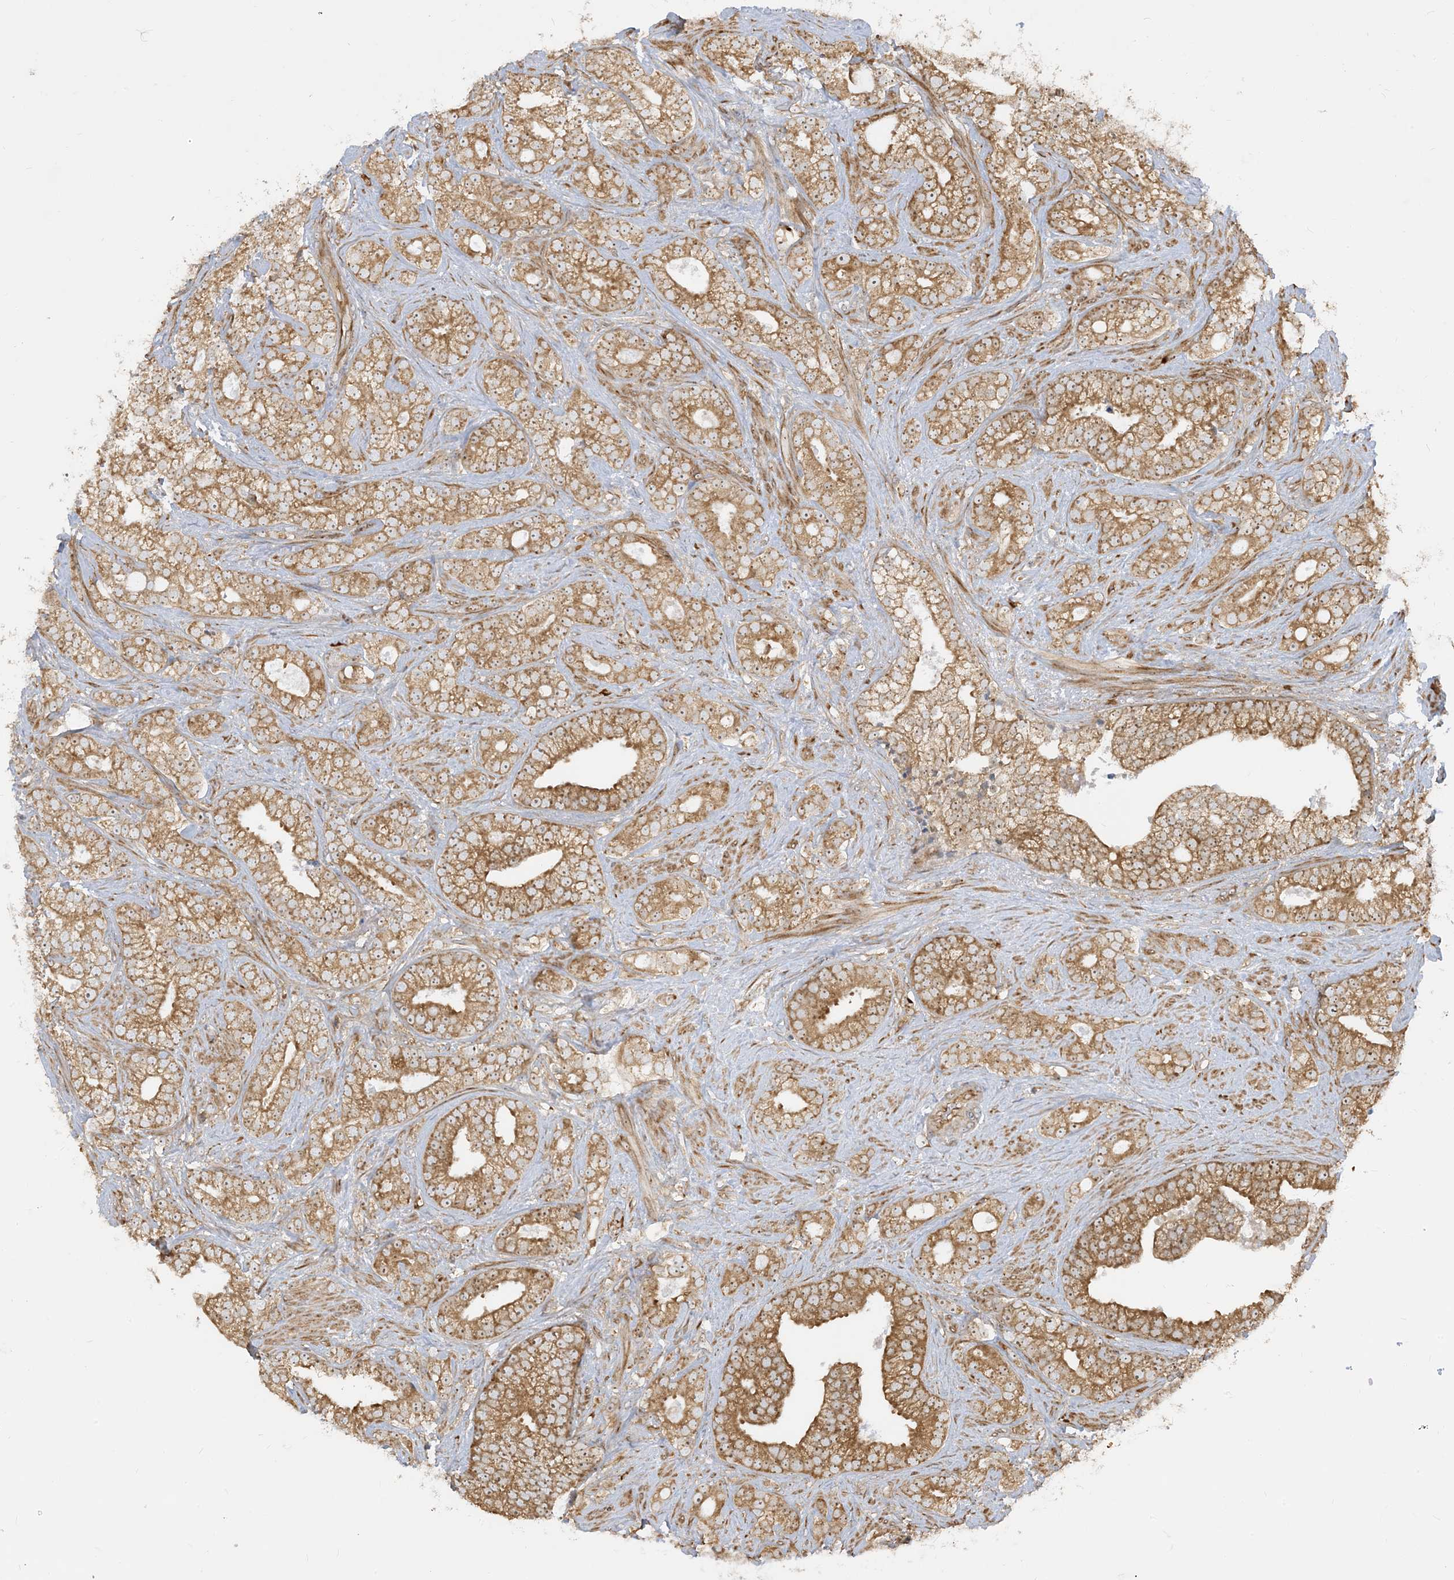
{"staining": {"intensity": "moderate", "quantity": ">75%", "location": "cytoplasmic/membranous,nuclear"}, "tissue": "prostate cancer", "cell_type": "Tumor cells", "image_type": "cancer", "snomed": [{"axis": "morphology", "description": "Adenocarcinoma, High grade"}, {"axis": "topography", "description": "Prostate and seminal vesicle, NOS"}], "caption": "About >75% of tumor cells in human high-grade adenocarcinoma (prostate) reveal moderate cytoplasmic/membranous and nuclear protein positivity as visualized by brown immunohistochemical staining.", "gene": "SRP72", "patient": {"sex": "male", "age": 67}}